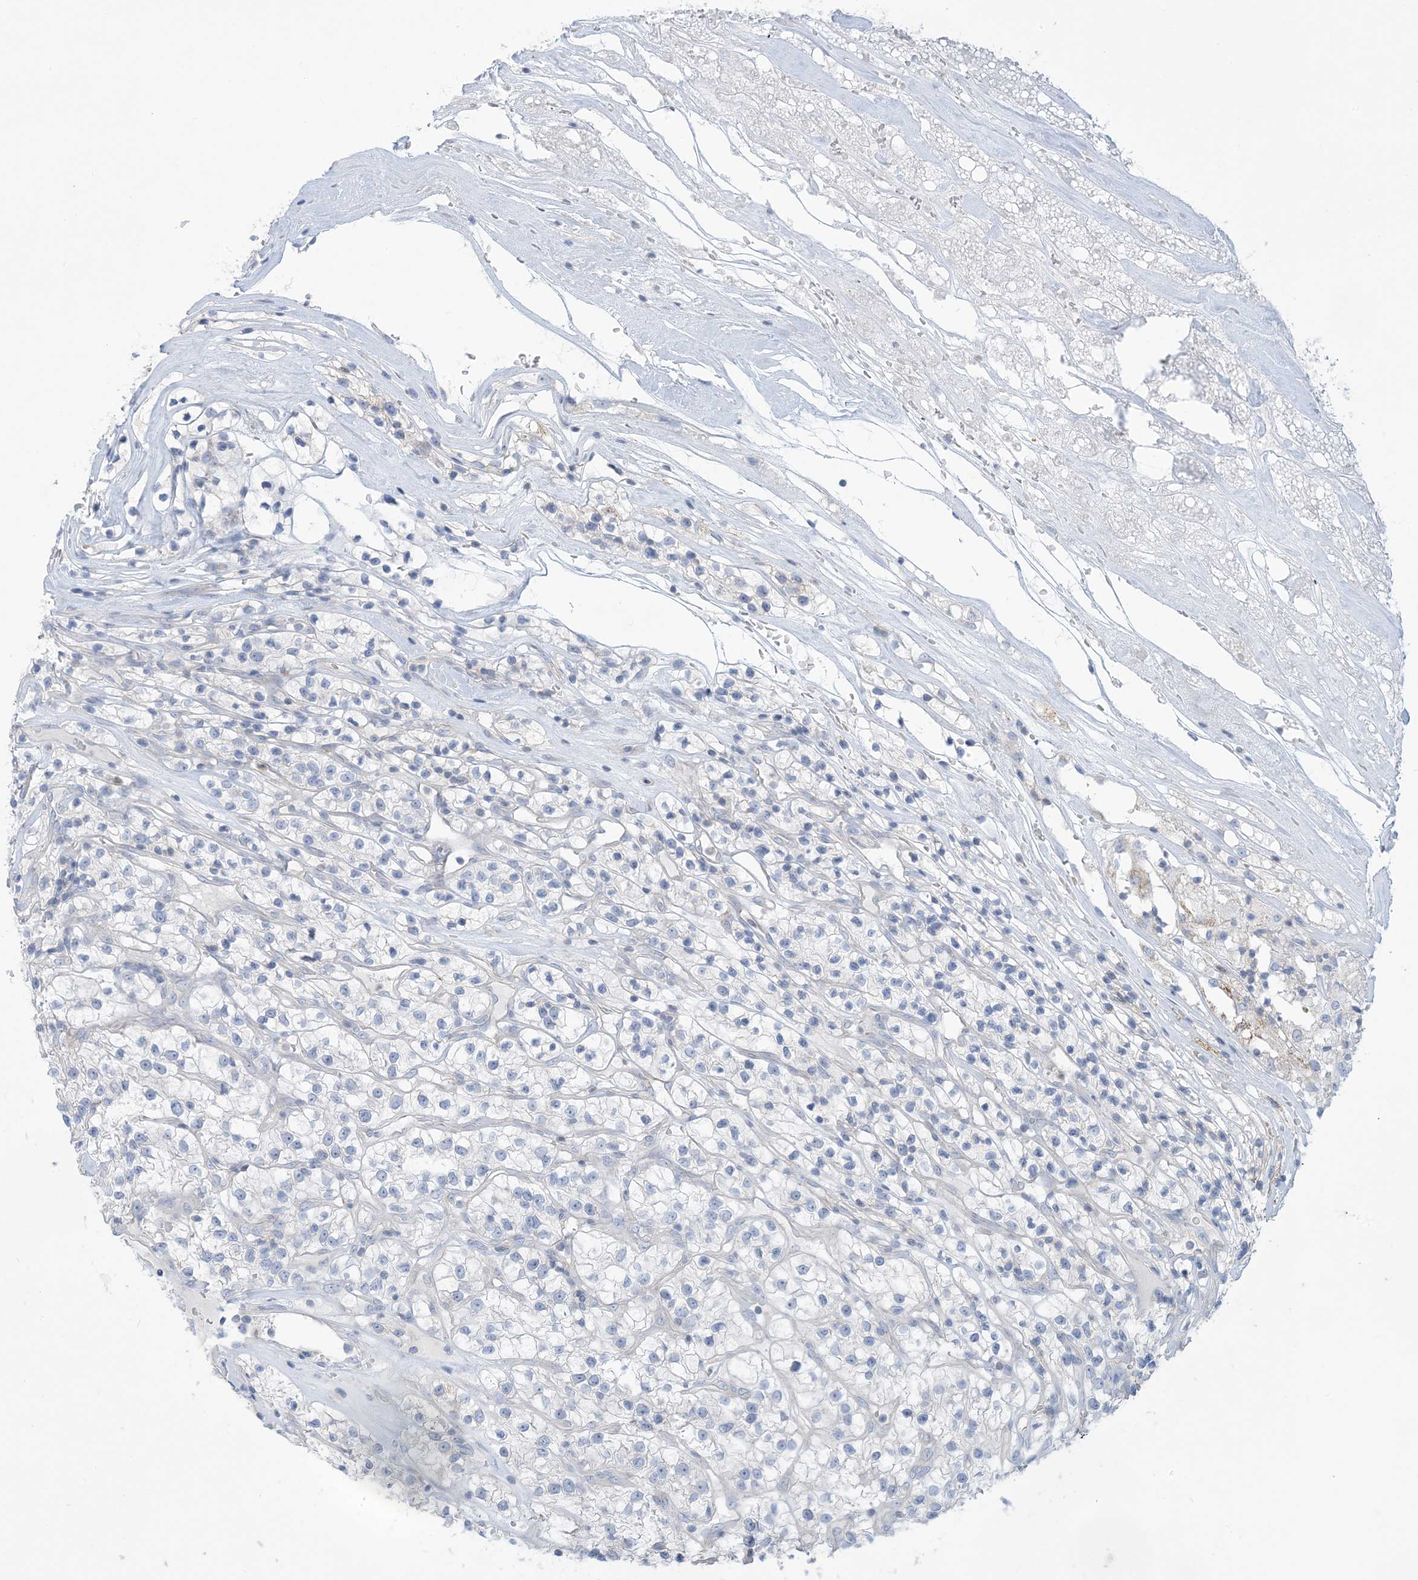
{"staining": {"intensity": "negative", "quantity": "none", "location": "none"}, "tissue": "renal cancer", "cell_type": "Tumor cells", "image_type": "cancer", "snomed": [{"axis": "morphology", "description": "Adenocarcinoma, NOS"}, {"axis": "topography", "description": "Kidney"}], "caption": "Immunohistochemical staining of human renal cancer (adenocarcinoma) reveals no significant expression in tumor cells.", "gene": "MTHFD2L", "patient": {"sex": "female", "age": 57}}